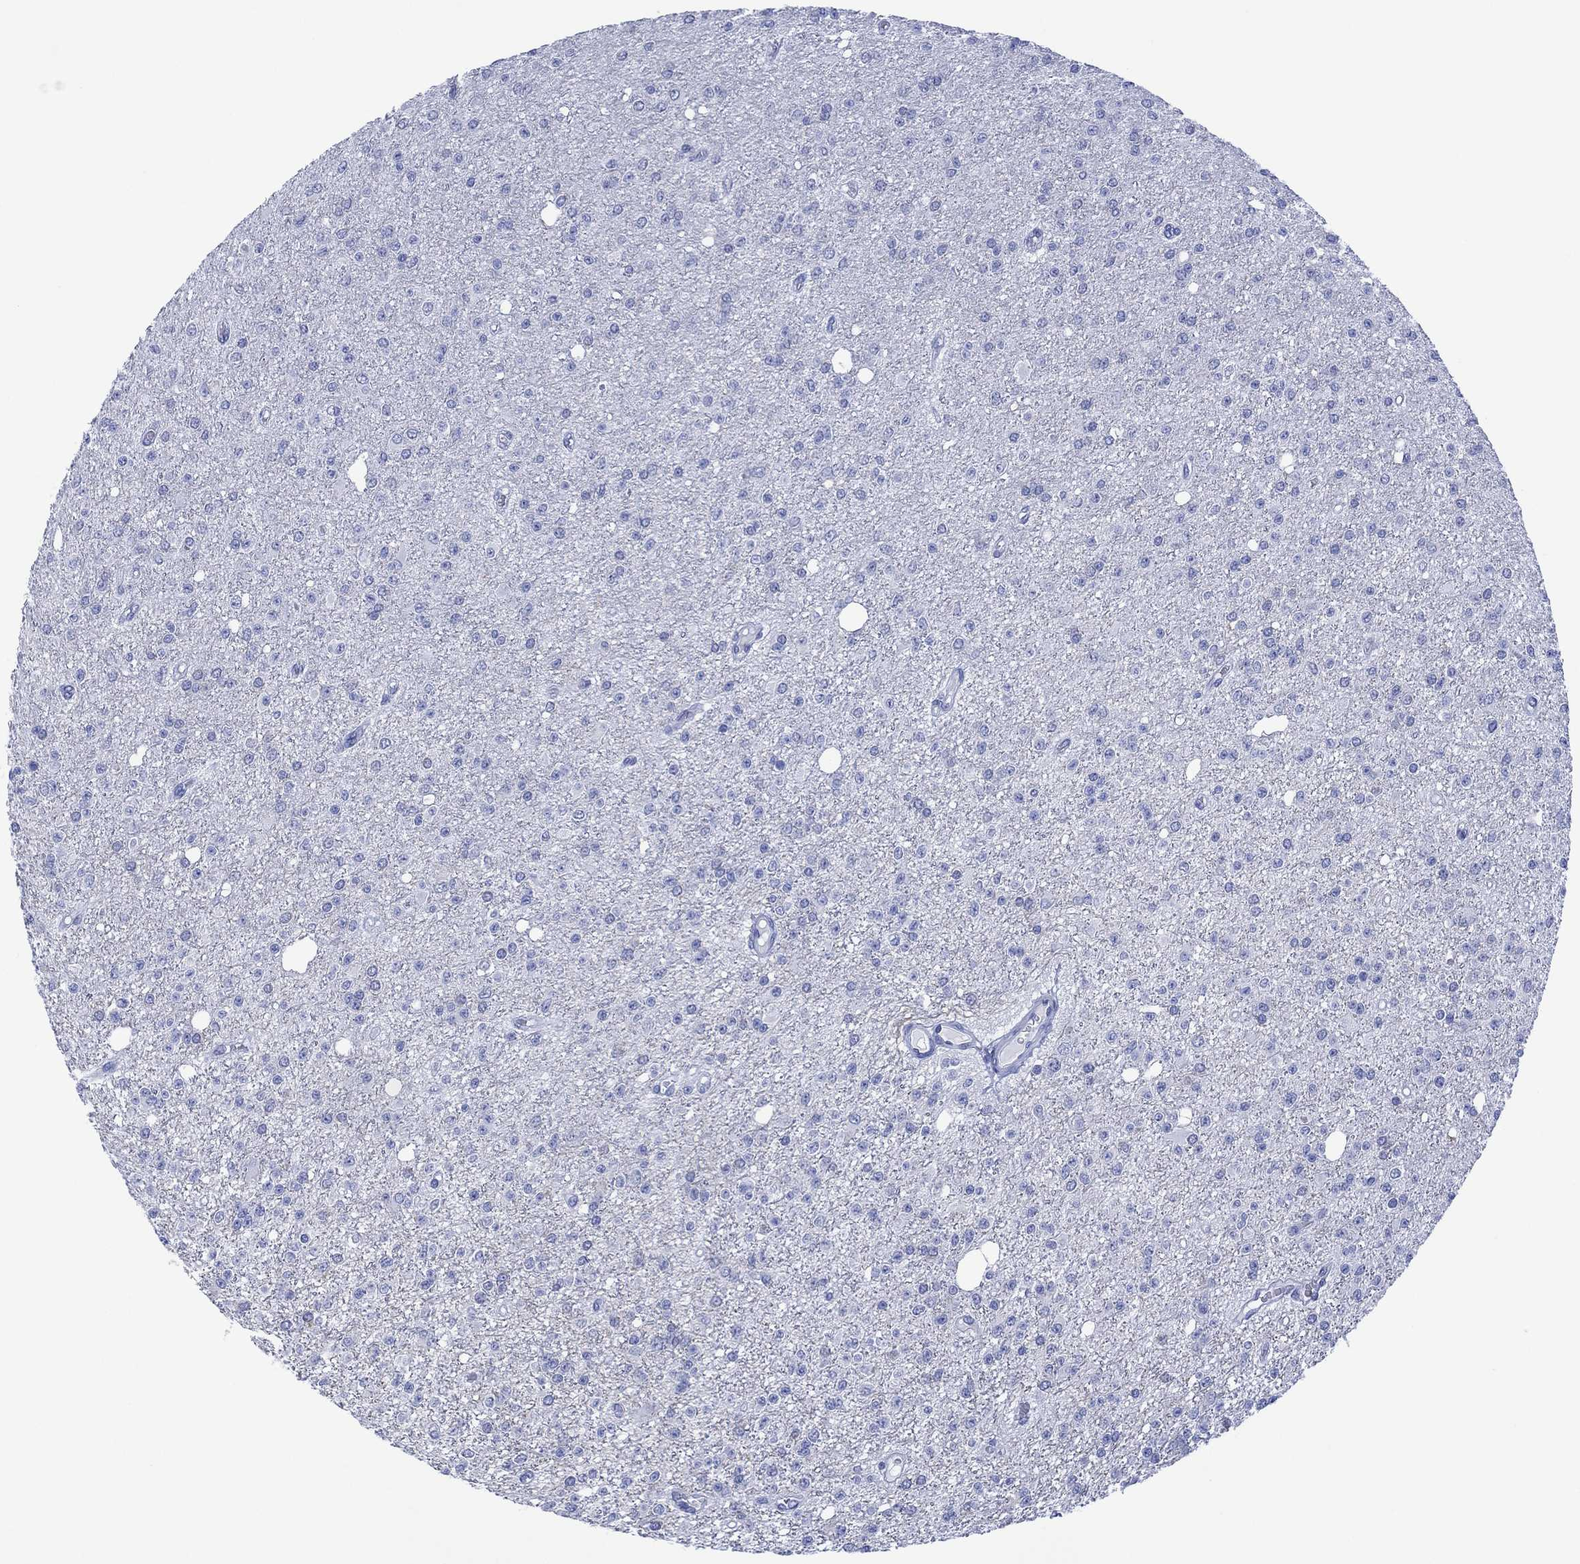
{"staining": {"intensity": "negative", "quantity": "none", "location": "none"}, "tissue": "glioma", "cell_type": "Tumor cells", "image_type": "cancer", "snomed": [{"axis": "morphology", "description": "Glioma, malignant, Low grade"}, {"axis": "topography", "description": "Brain"}], "caption": "A high-resolution histopathology image shows immunohistochemistry staining of glioma, which shows no significant expression in tumor cells. (DAB IHC with hematoxylin counter stain).", "gene": "DPP4", "patient": {"sex": "female", "age": 45}}